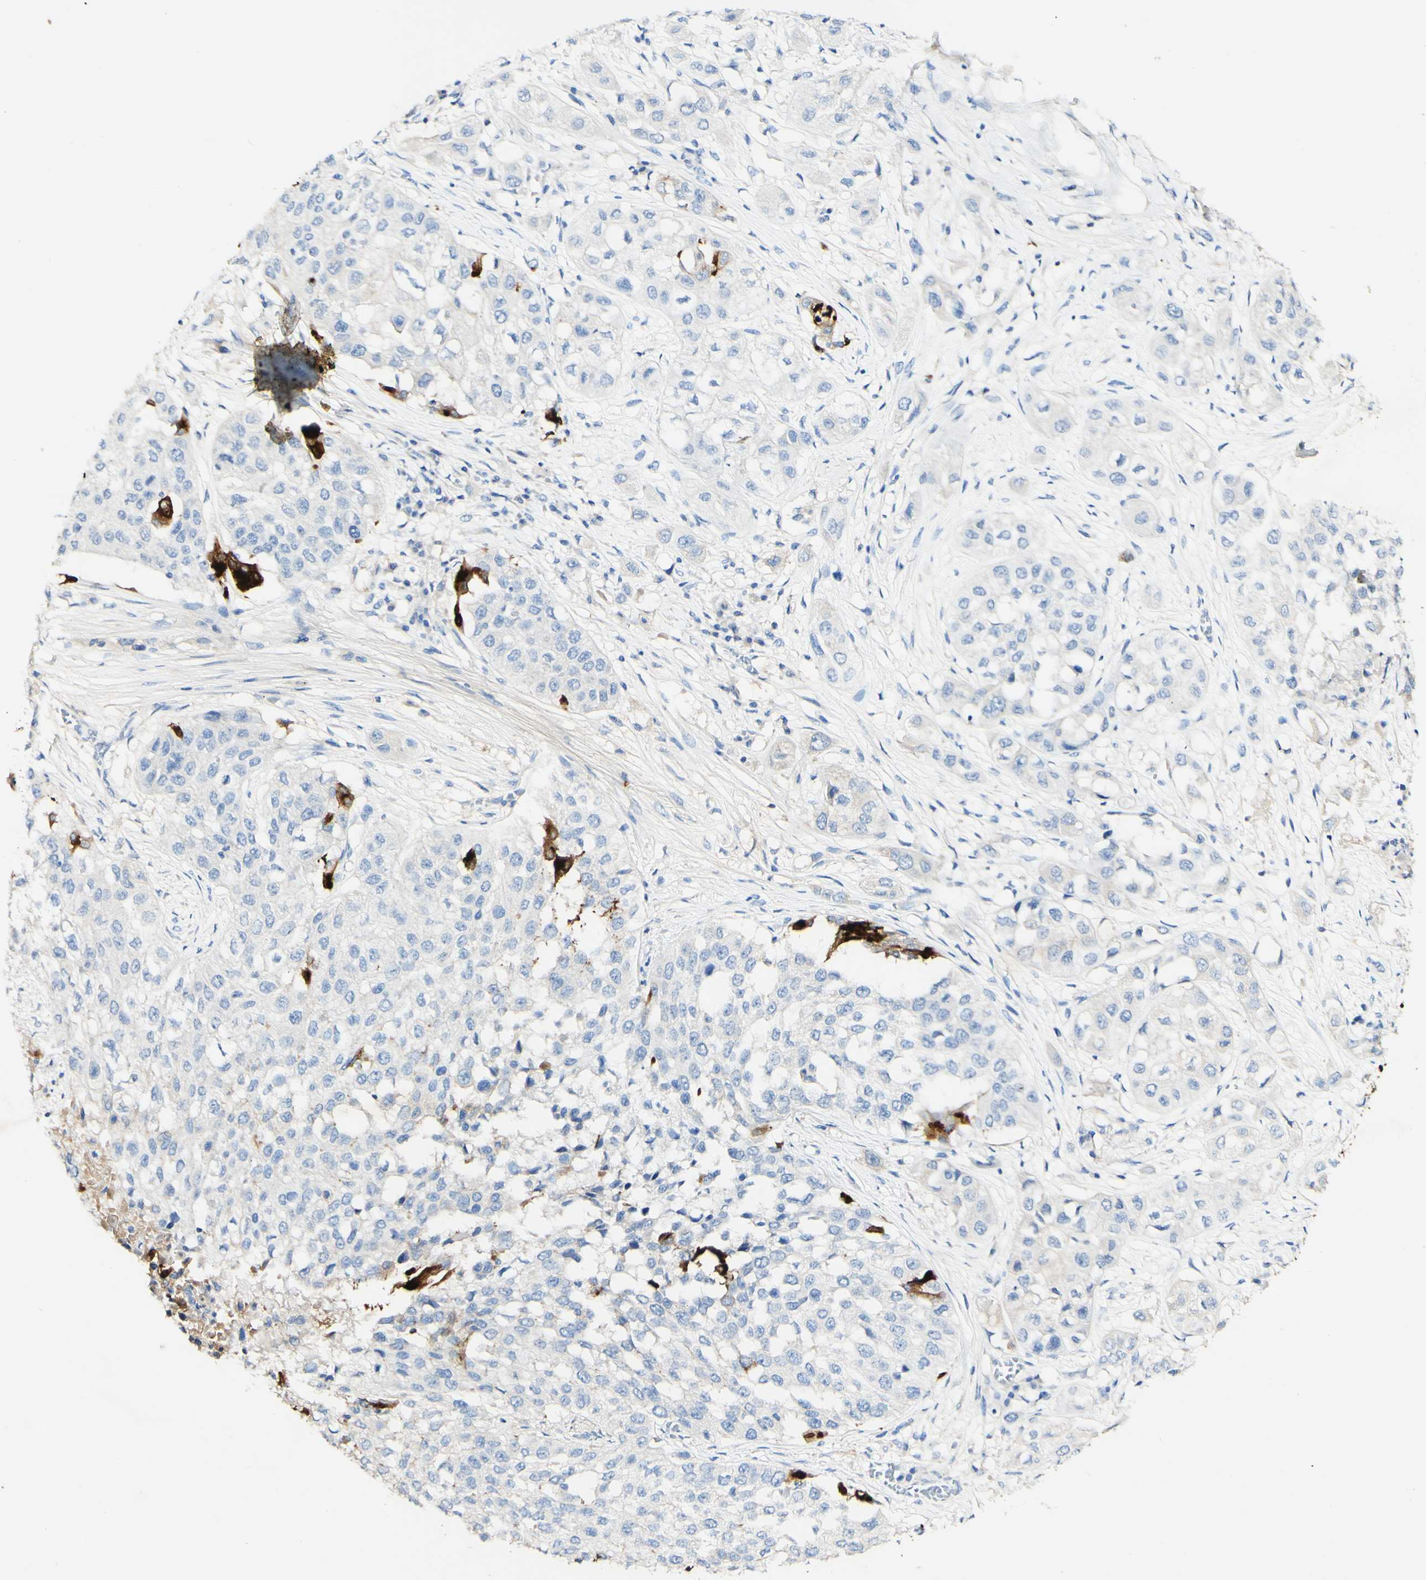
{"staining": {"intensity": "weak", "quantity": ">75%", "location": "cytoplasmic/membranous"}, "tissue": "lung cancer", "cell_type": "Tumor cells", "image_type": "cancer", "snomed": [{"axis": "morphology", "description": "Squamous cell carcinoma, NOS"}, {"axis": "topography", "description": "Lung"}], "caption": "The micrograph demonstrates a brown stain indicating the presence of a protein in the cytoplasmic/membranous of tumor cells in lung cancer (squamous cell carcinoma).", "gene": "PIGR", "patient": {"sex": "male", "age": 71}}